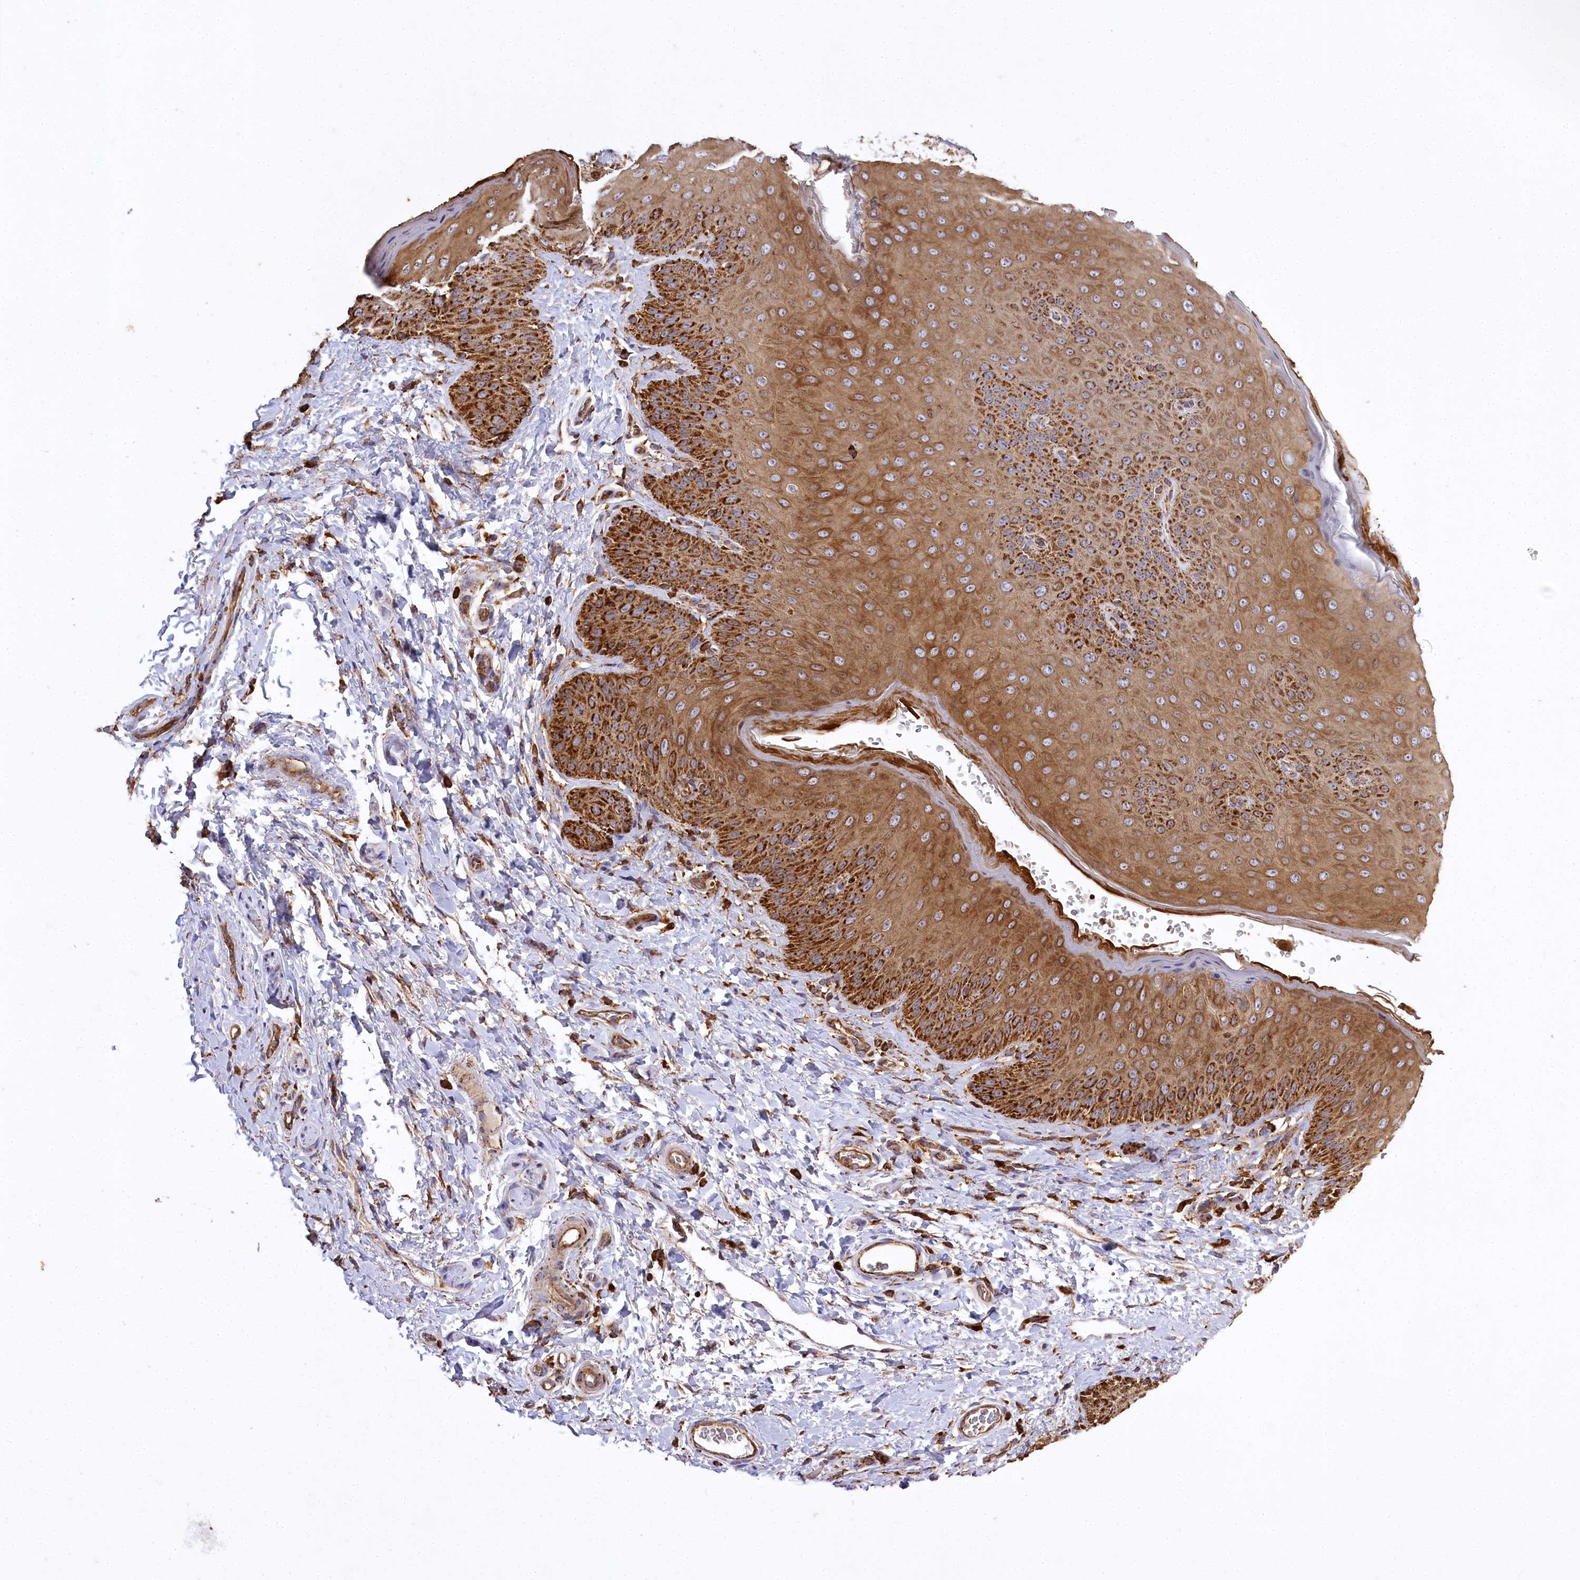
{"staining": {"intensity": "strong", "quantity": ">75%", "location": "cytoplasmic/membranous"}, "tissue": "skin", "cell_type": "Epidermal cells", "image_type": "normal", "snomed": [{"axis": "morphology", "description": "Normal tissue, NOS"}, {"axis": "topography", "description": "Anal"}], "caption": "This histopathology image demonstrates benign skin stained with immunohistochemistry to label a protein in brown. The cytoplasmic/membranous of epidermal cells show strong positivity for the protein. Nuclei are counter-stained blue.", "gene": "CARD19", "patient": {"sex": "male", "age": 44}}